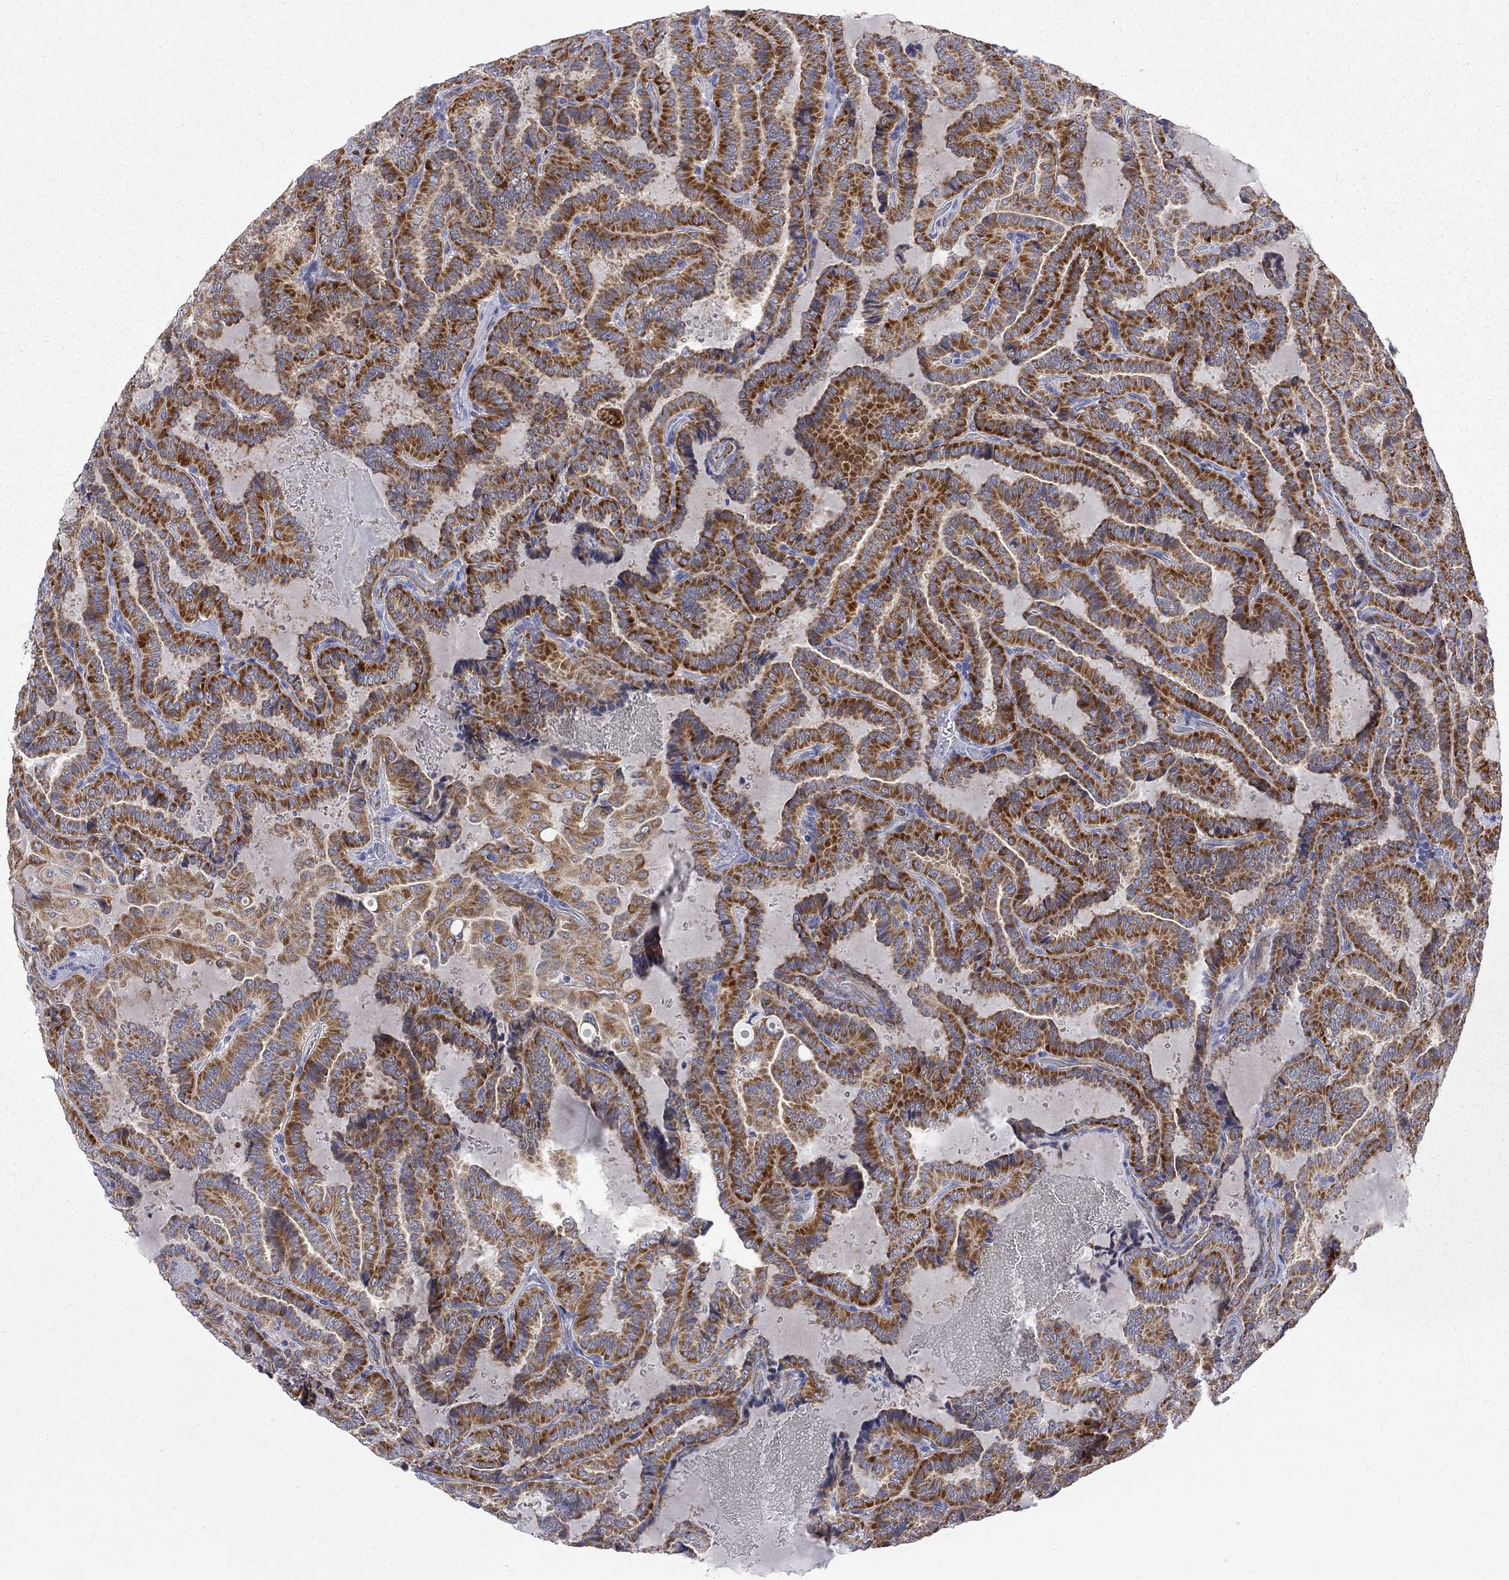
{"staining": {"intensity": "strong", "quantity": ">75%", "location": "cytoplasmic/membranous"}, "tissue": "thyroid cancer", "cell_type": "Tumor cells", "image_type": "cancer", "snomed": [{"axis": "morphology", "description": "Papillary adenocarcinoma, NOS"}, {"axis": "topography", "description": "Thyroid gland"}], "caption": "There is high levels of strong cytoplasmic/membranous expression in tumor cells of thyroid papillary adenocarcinoma, as demonstrated by immunohistochemical staining (brown color).", "gene": "ACSL1", "patient": {"sex": "female", "age": 39}}